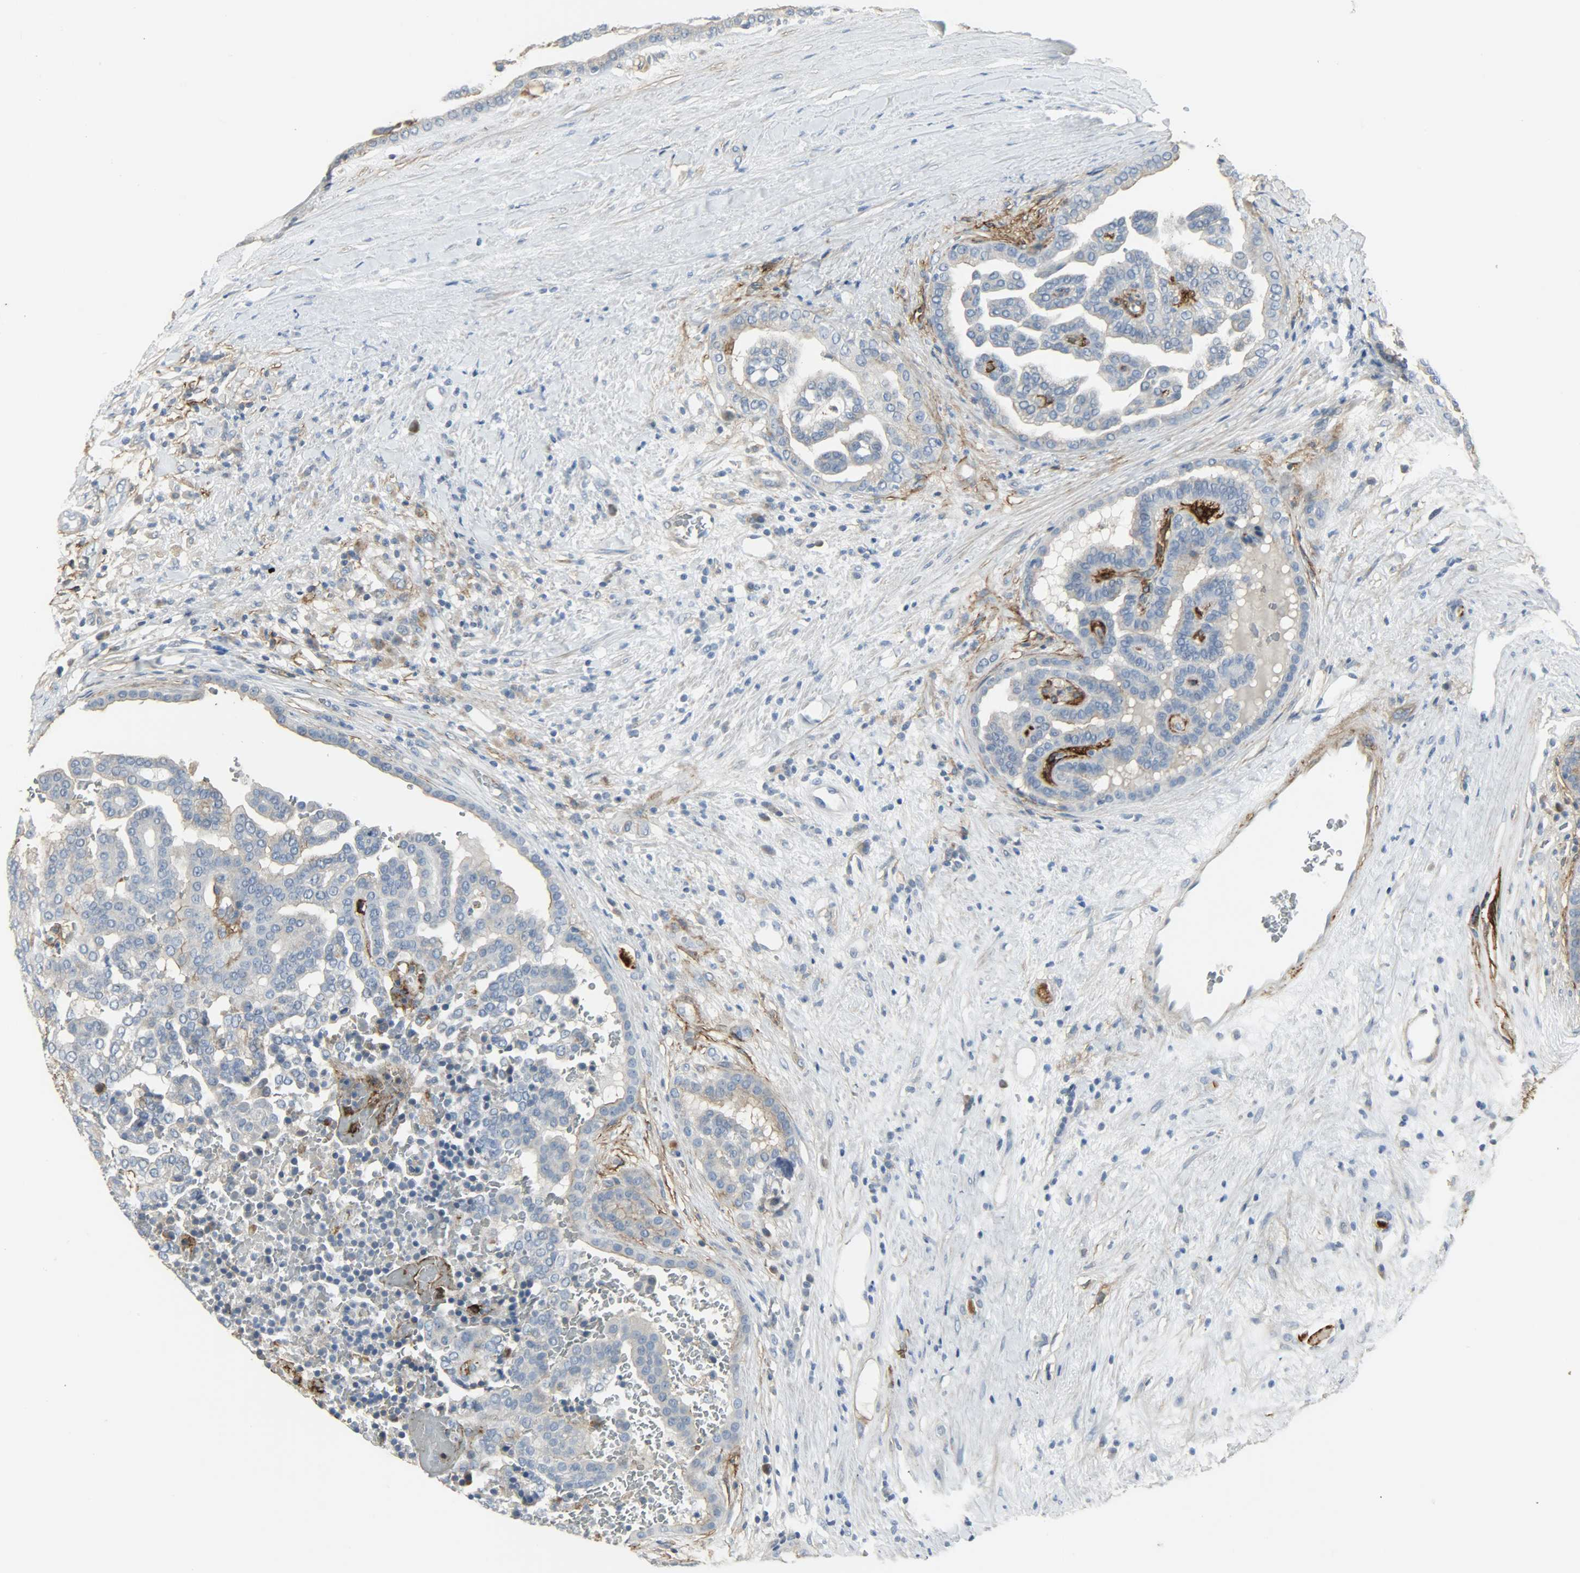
{"staining": {"intensity": "negative", "quantity": "none", "location": "none"}, "tissue": "renal cancer", "cell_type": "Tumor cells", "image_type": "cancer", "snomed": [{"axis": "morphology", "description": "Adenocarcinoma, NOS"}, {"axis": "topography", "description": "Kidney"}], "caption": "DAB (3,3'-diaminobenzidine) immunohistochemical staining of human renal cancer (adenocarcinoma) shows no significant positivity in tumor cells.", "gene": "ENPEP", "patient": {"sex": "male", "age": 61}}